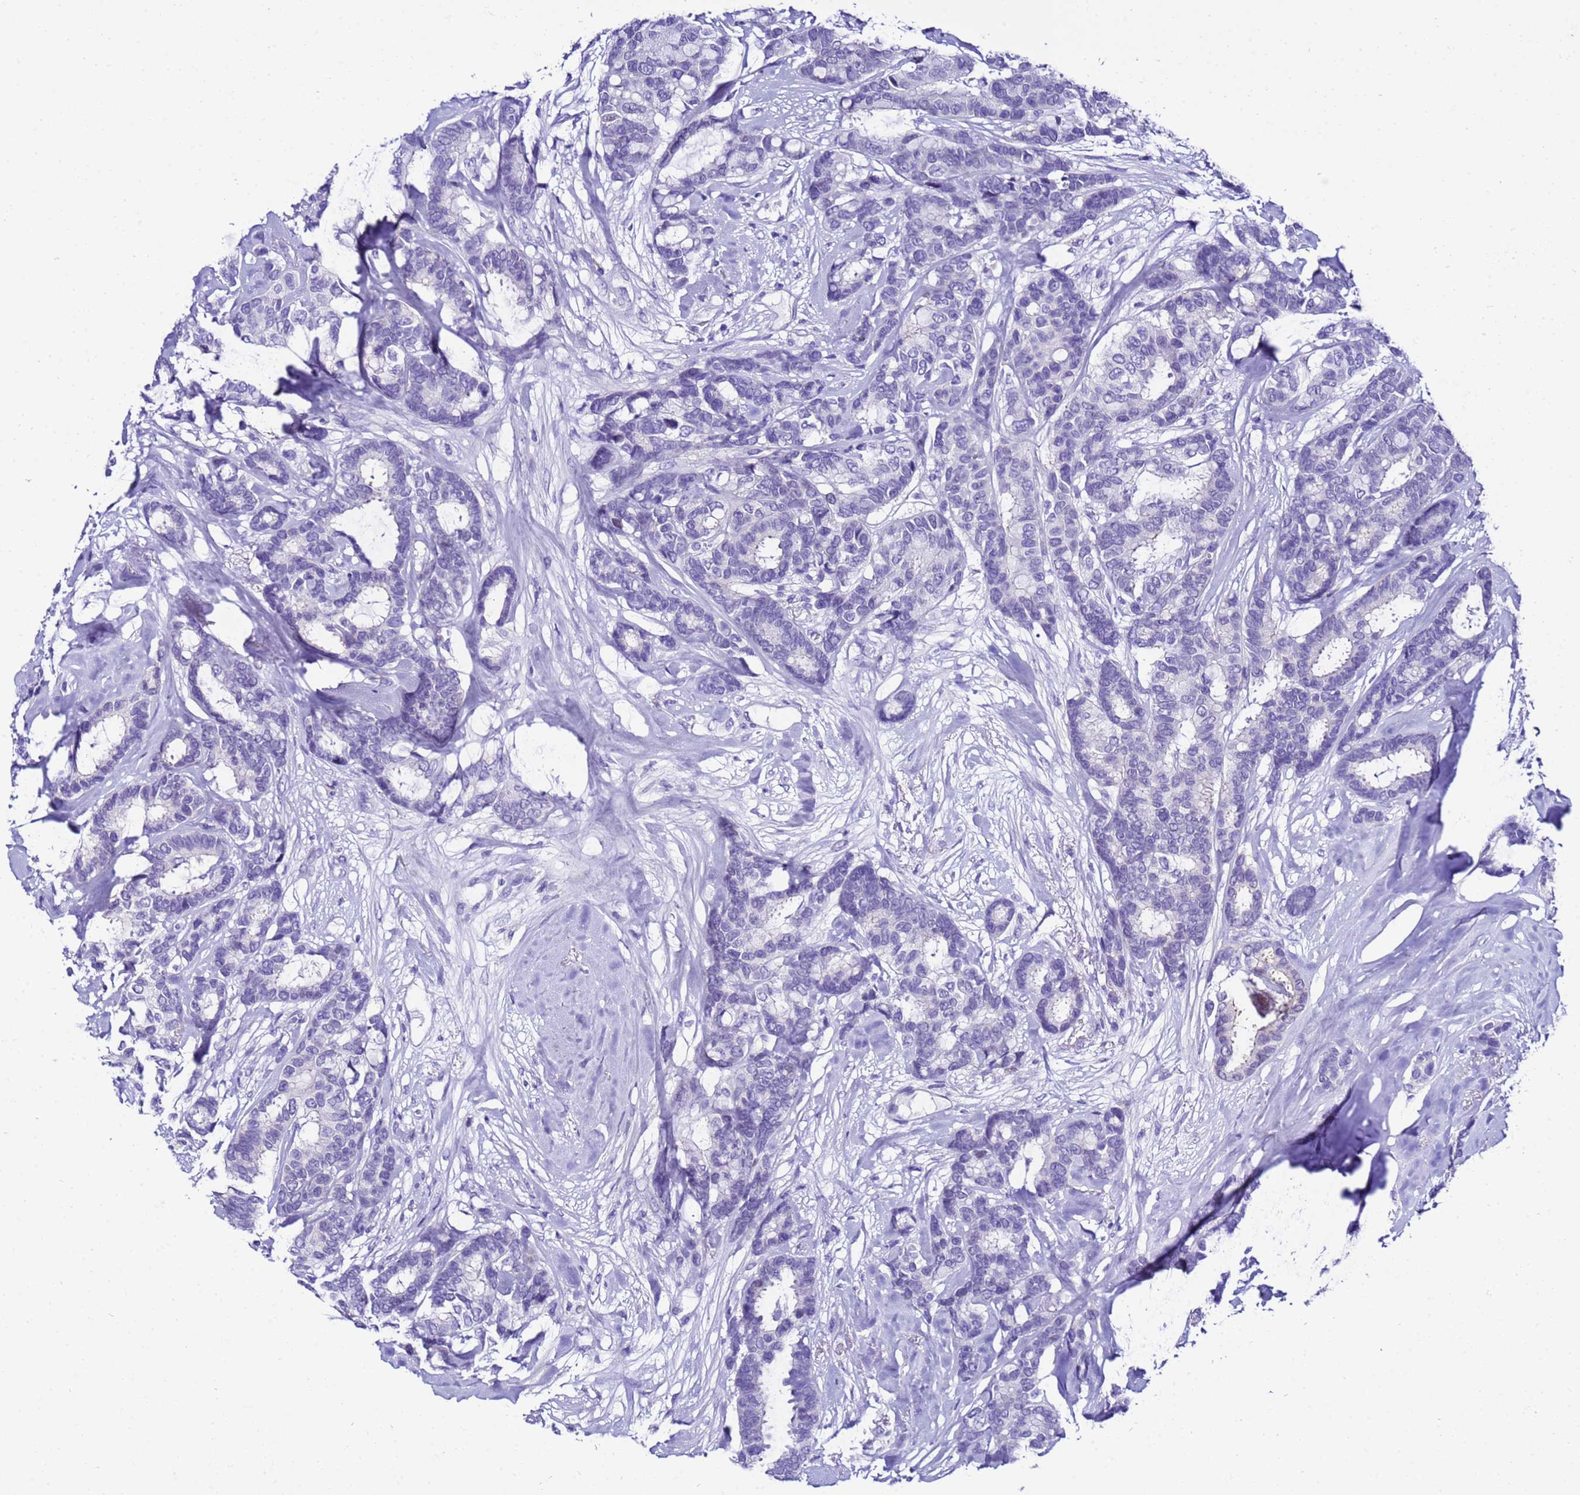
{"staining": {"intensity": "negative", "quantity": "none", "location": "none"}, "tissue": "breast cancer", "cell_type": "Tumor cells", "image_type": "cancer", "snomed": [{"axis": "morphology", "description": "Duct carcinoma"}, {"axis": "topography", "description": "Breast"}], "caption": "High magnification brightfield microscopy of breast invasive ductal carcinoma stained with DAB (brown) and counterstained with hematoxylin (blue): tumor cells show no significant staining.", "gene": "ZNF417", "patient": {"sex": "female", "age": 87}}